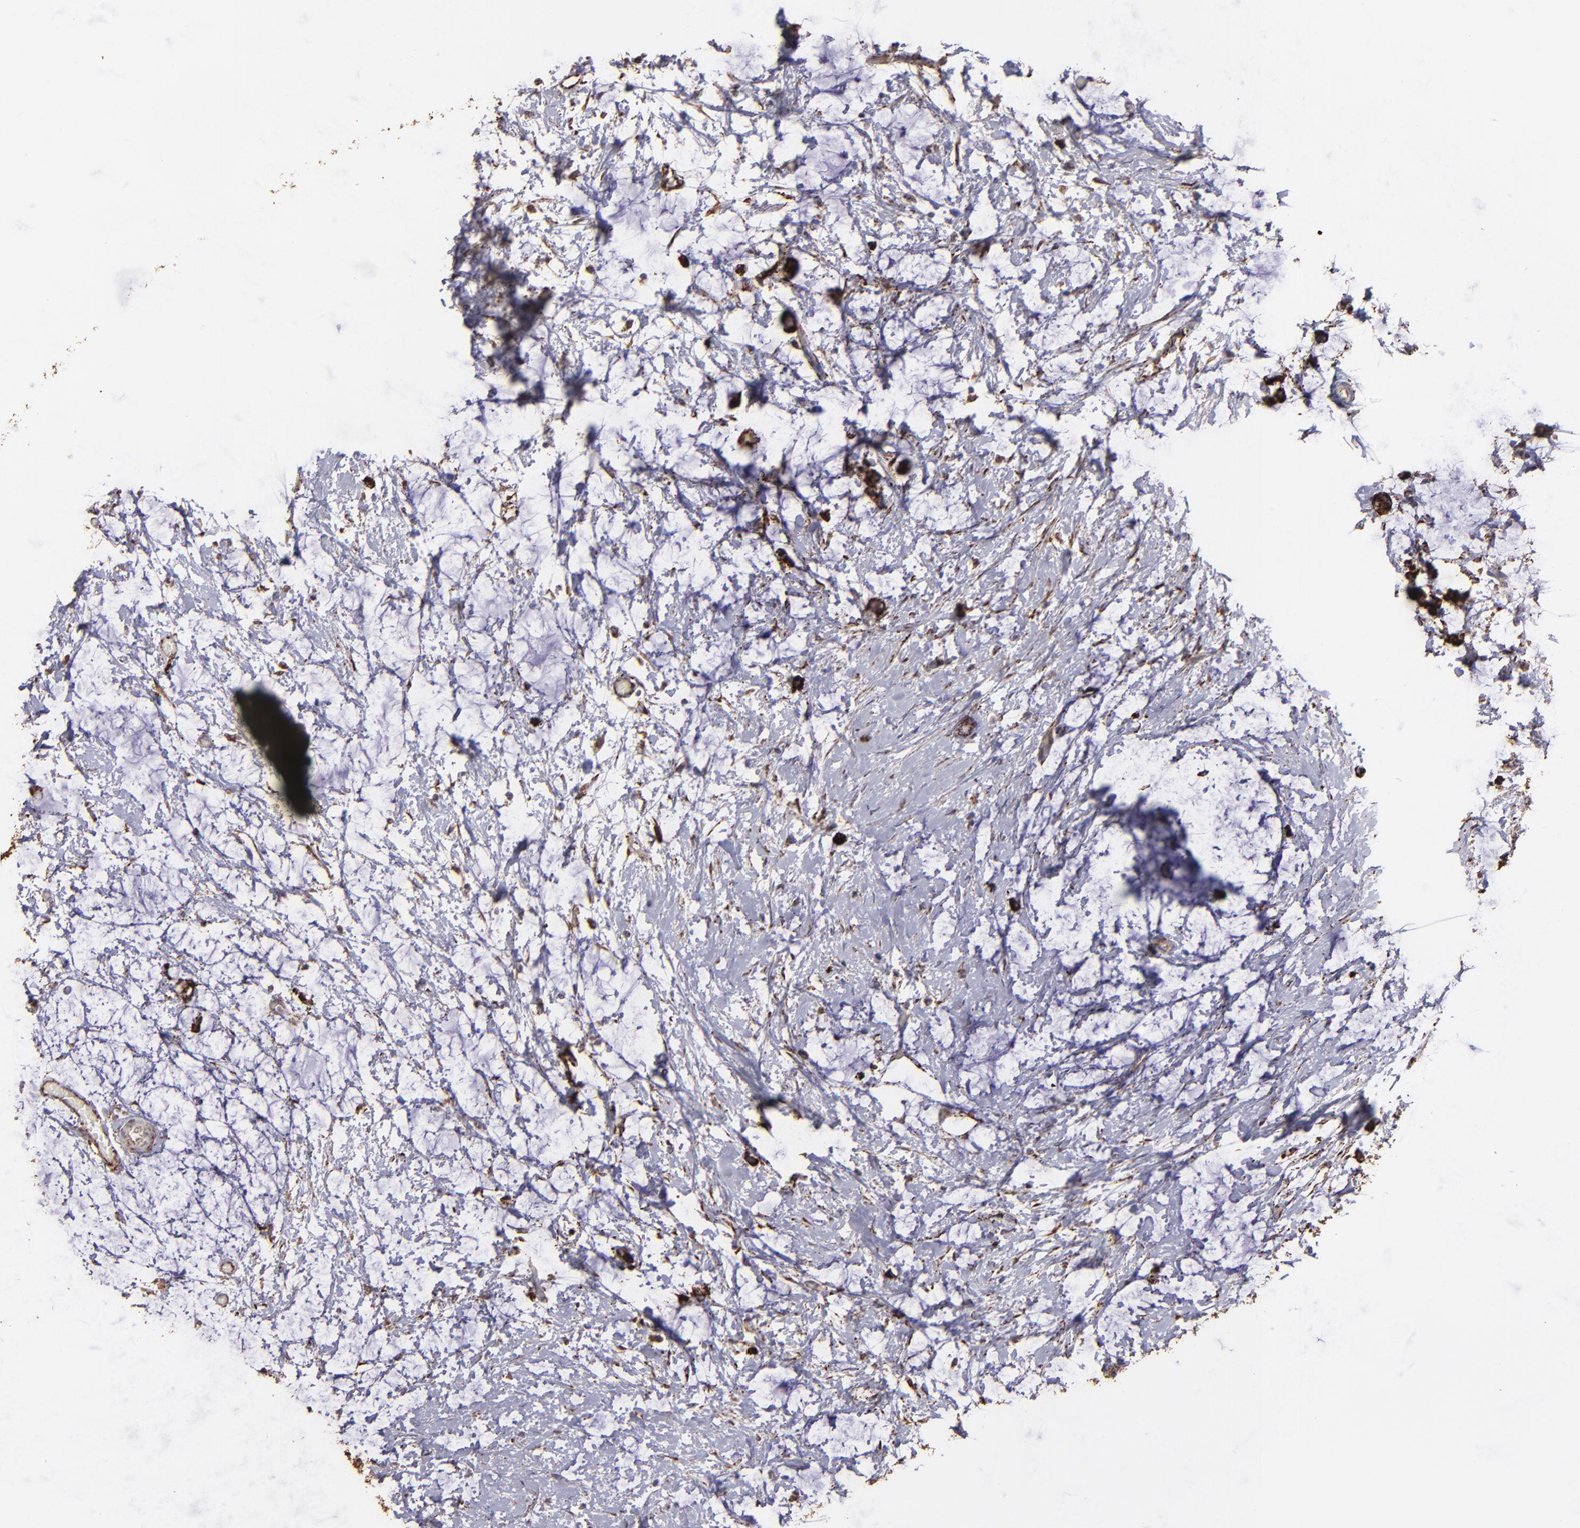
{"staining": {"intensity": "moderate", "quantity": ">75%", "location": "cytoplasmic/membranous"}, "tissue": "colorectal cancer", "cell_type": "Tumor cells", "image_type": "cancer", "snomed": [{"axis": "morphology", "description": "Normal tissue, NOS"}, {"axis": "morphology", "description": "Adenocarcinoma, NOS"}, {"axis": "topography", "description": "Colon"}, {"axis": "topography", "description": "Peripheral nerve tissue"}], "caption": "Immunohistochemical staining of human colorectal adenocarcinoma shows medium levels of moderate cytoplasmic/membranous protein expression in about >75% of tumor cells.", "gene": "MAOB", "patient": {"sex": "male", "age": 14}}